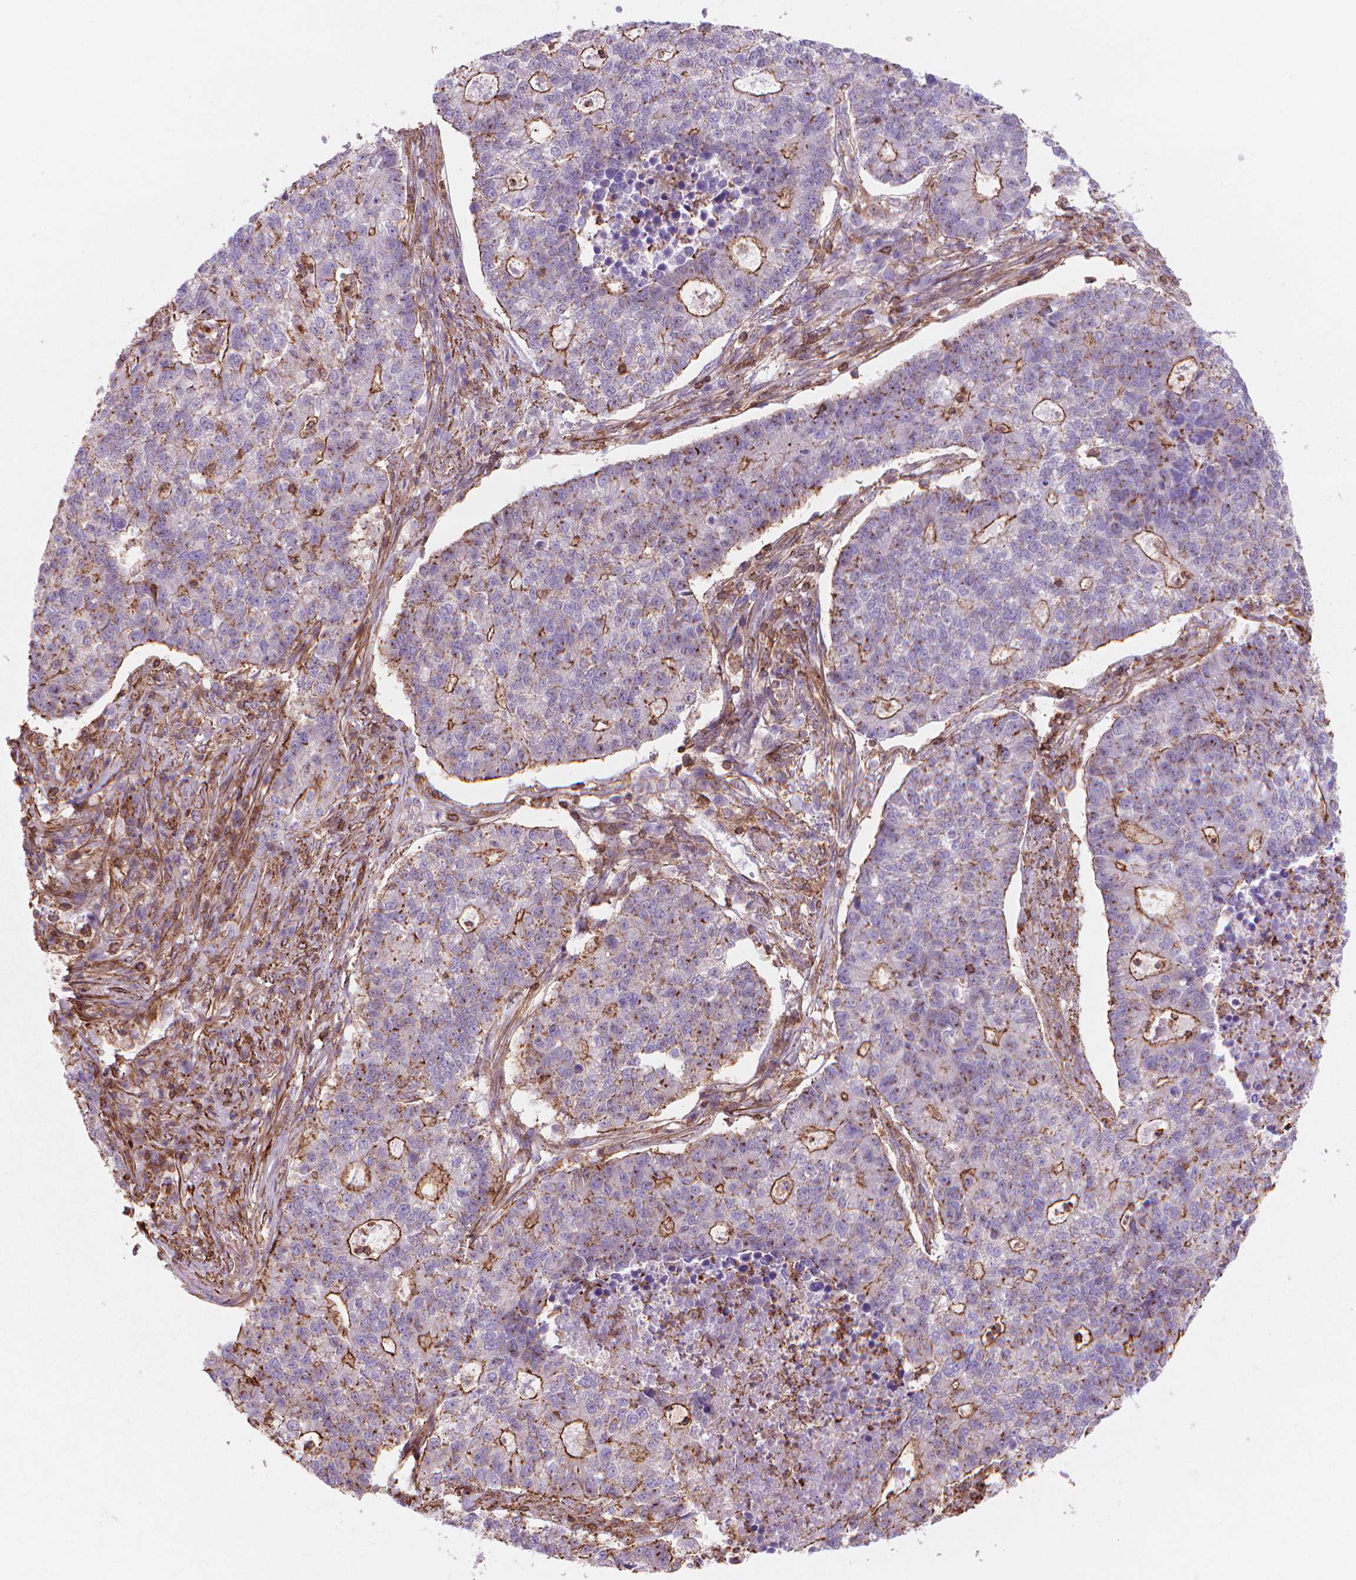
{"staining": {"intensity": "moderate", "quantity": "<25%", "location": "cytoplasmic/membranous"}, "tissue": "lung cancer", "cell_type": "Tumor cells", "image_type": "cancer", "snomed": [{"axis": "morphology", "description": "Adenocarcinoma, NOS"}, {"axis": "topography", "description": "Lung"}], "caption": "Approximately <25% of tumor cells in lung cancer (adenocarcinoma) display moderate cytoplasmic/membranous protein expression as visualized by brown immunohistochemical staining.", "gene": "PATJ", "patient": {"sex": "male", "age": 57}}